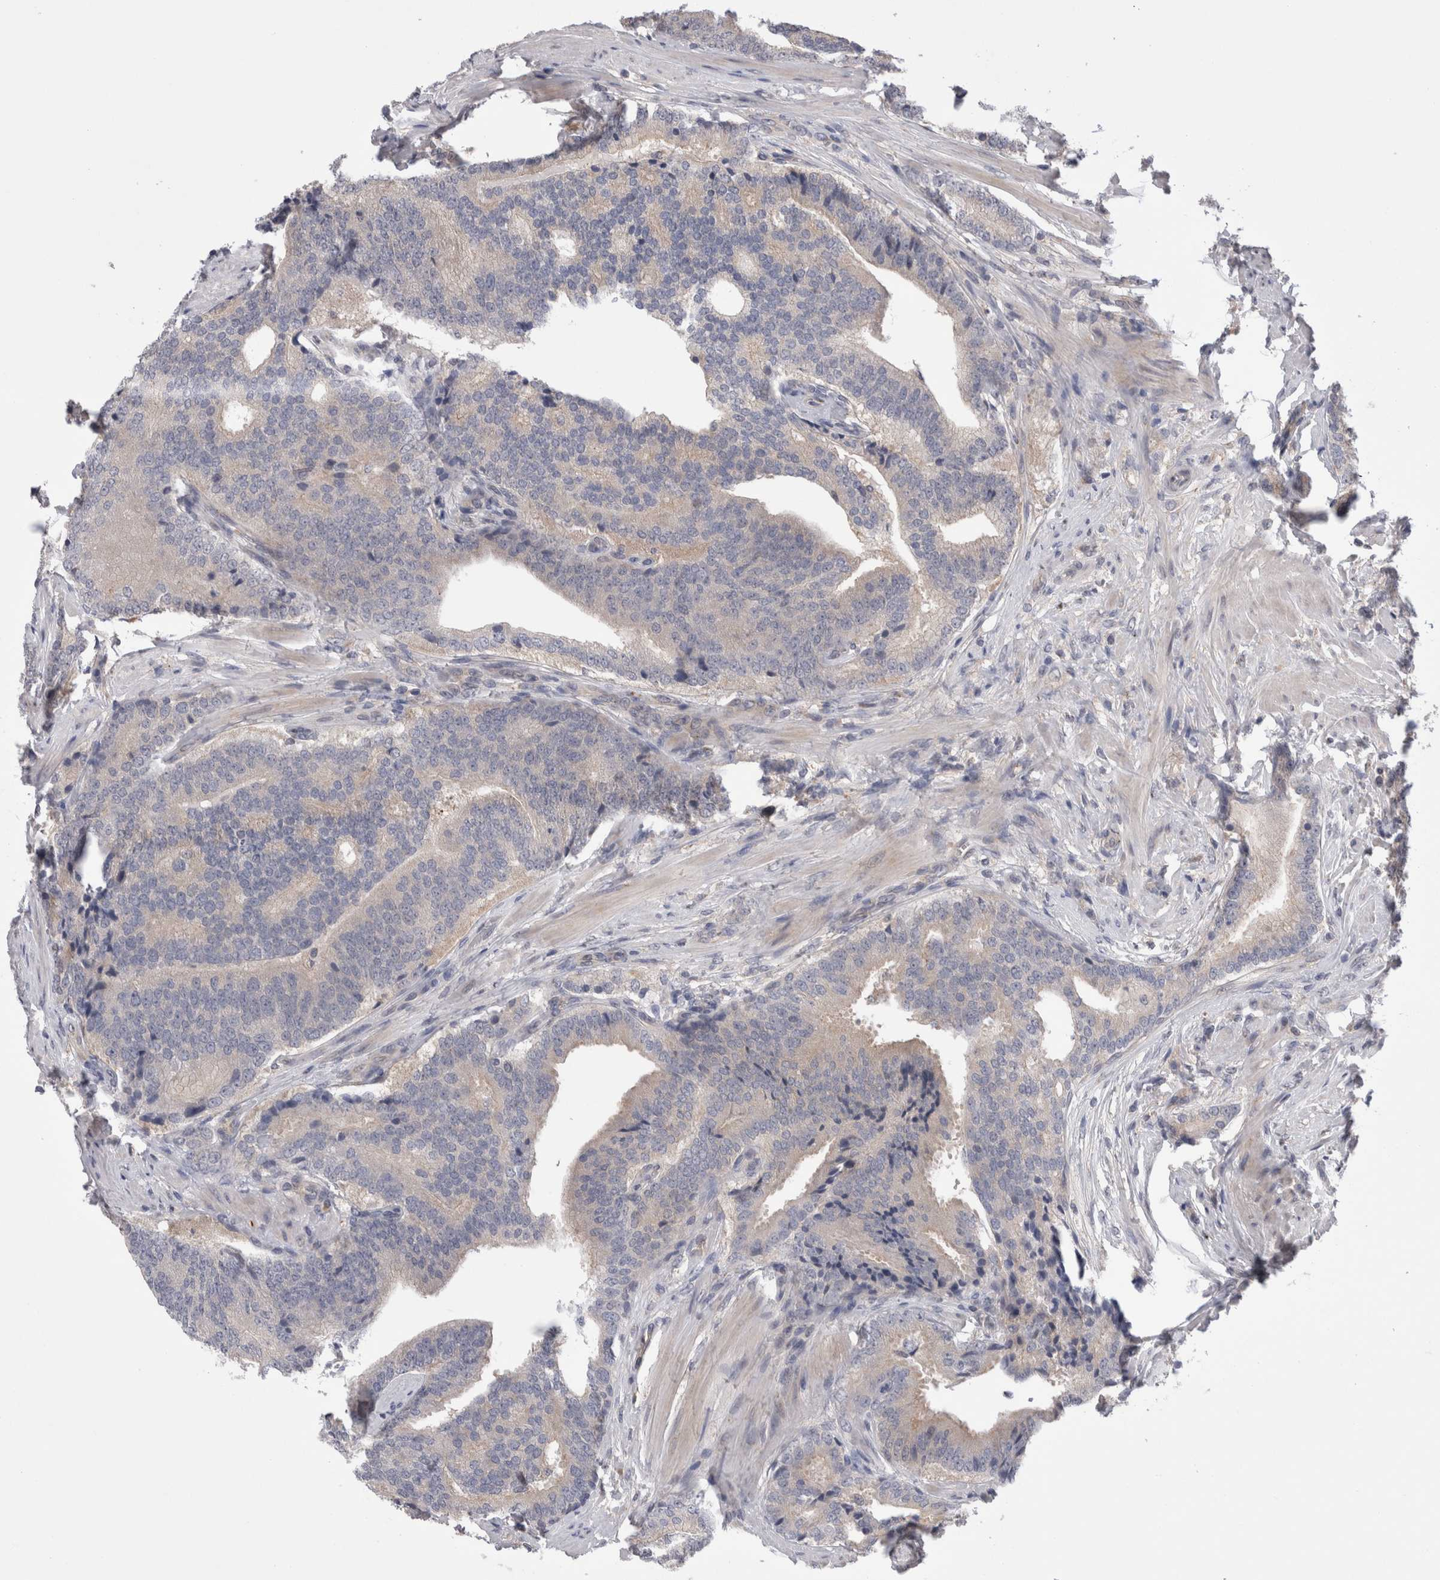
{"staining": {"intensity": "negative", "quantity": "none", "location": "none"}, "tissue": "prostate cancer", "cell_type": "Tumor cells", "image_type": "cancer", "snomed": [{"axis": "morphology", "description": "Adenocarcinoma, High grade"}, {"axis": "topography", "description": "Prostate"}], "caption": "A micrograph of human high-grade adenocarcinoma (prostate) is negative for staining in tumor cells.", "gene": "DCTN6", "patient": {"sex": "male", "age": 55}}